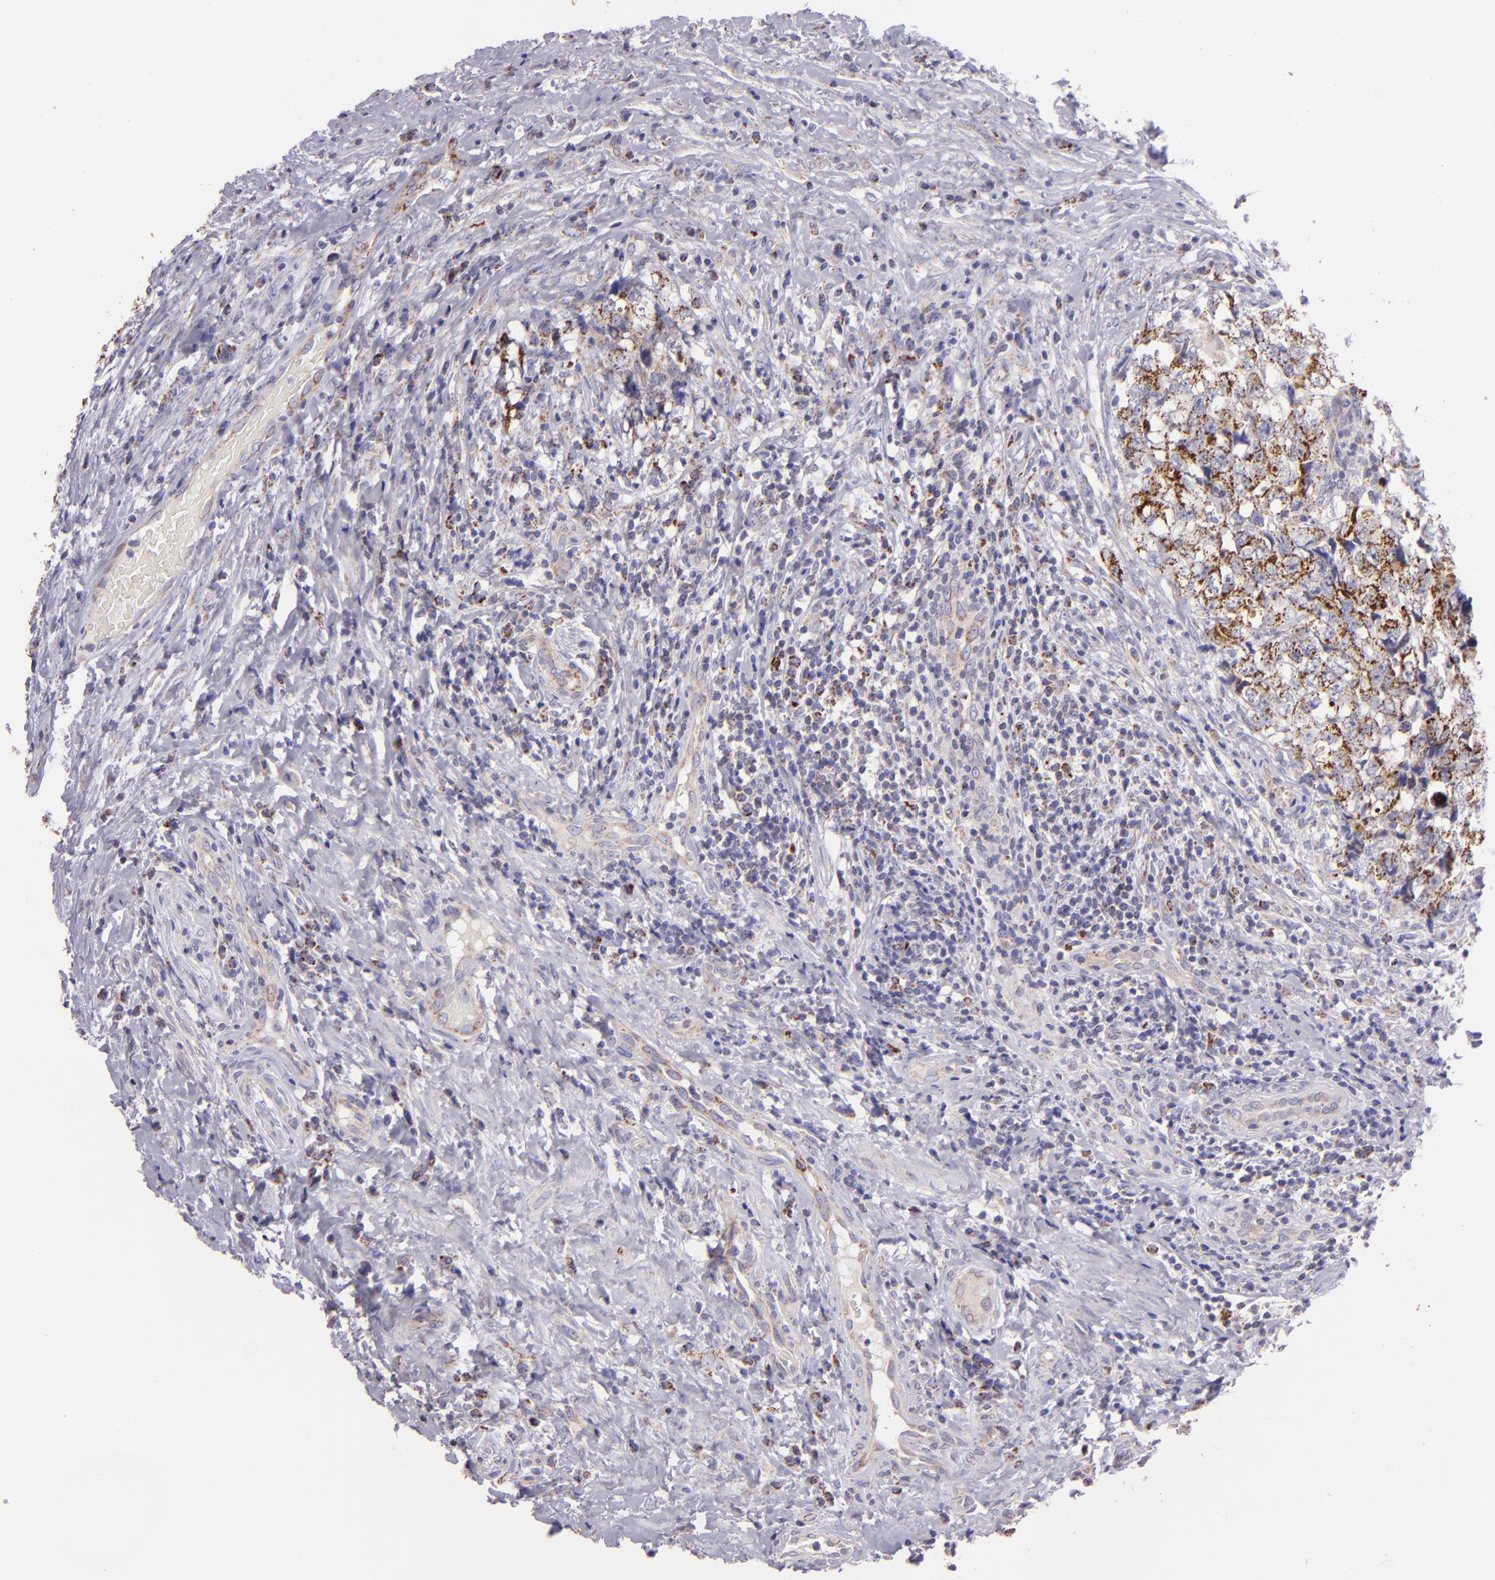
{"staining": {"intensity": "moderate", "quantity": ">75%", "location": "cytoplasmic/membranous"}, "tissue": "testis cancer", "cell_type": "Tumor cells", "image_type": "cancer", "snomed": [{"axis": "morphology", "description": "Carcinoma, Embryonal, NOS"}, {"axis": "topography", "description": "Testis"}], "caption": "Approximately >75% of tumor cells in human testis embryonal carcinoma demonstrate moderate cytoplasmic/membranous protein staining as visualized by brown immunohistochemical staining.", "gene": "HSPD1", "patient": {"sex": "male", "age": 31}}